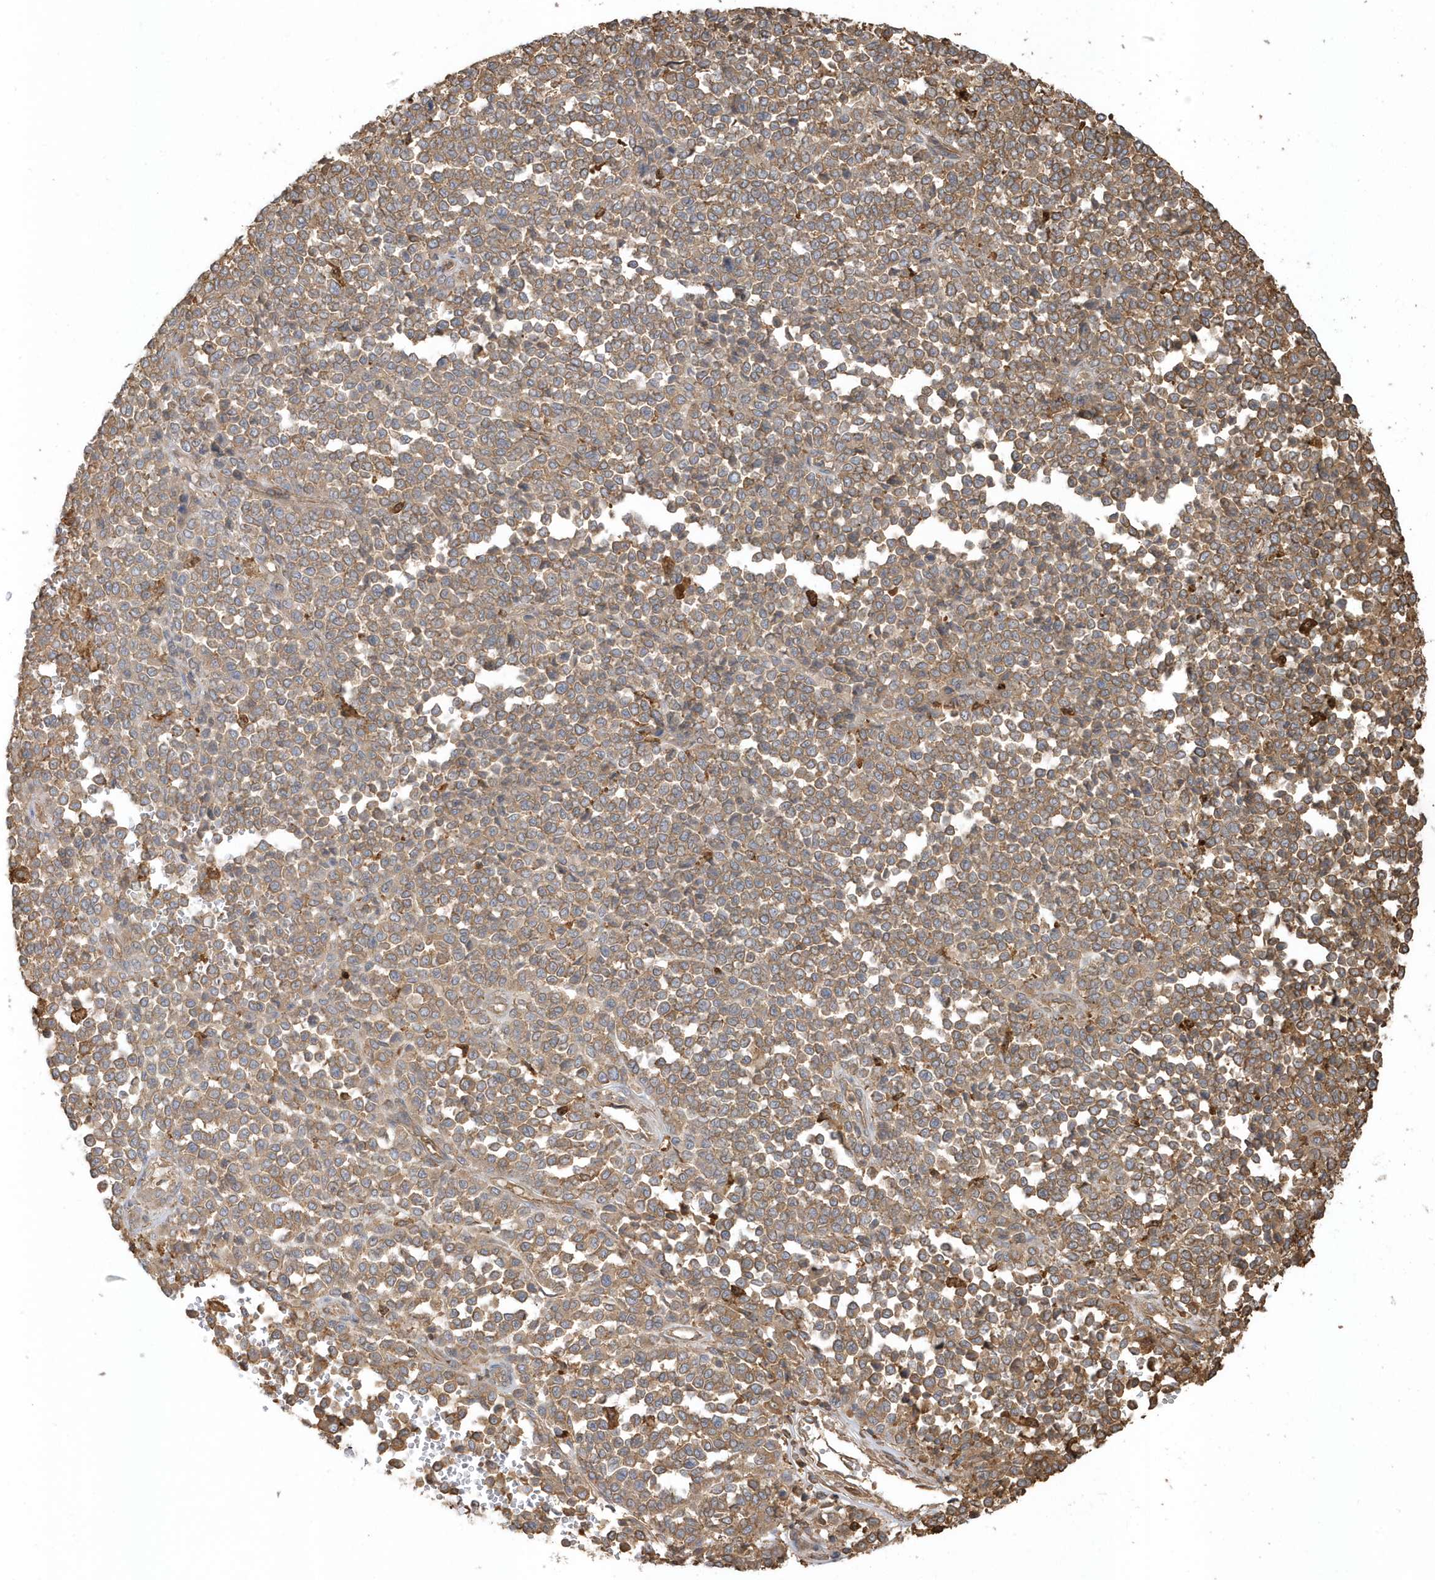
{"staining": {"intensity": "moderate", "quantity": ">75%", "location": "cytoplasmic/membranous"}, "tissue": "melanoma", "cell_type": "Tumor cells", "image_type": "cancer", "snomed": [{"axis": "morphology", "description": "Malignant melanoma, Metastatic site"}, {"axis": "topography", "description": "Pancreas"}], "caption": "Immunohistochemical staining of human malignant melanoma (metastatic site) reveals medium levels of moderate cytoplasmic/membranous protein expression in approximately >75% of tumor cells.", "gene": "ZBTB8A", "patient": {"sex": "female", "age": 30}}